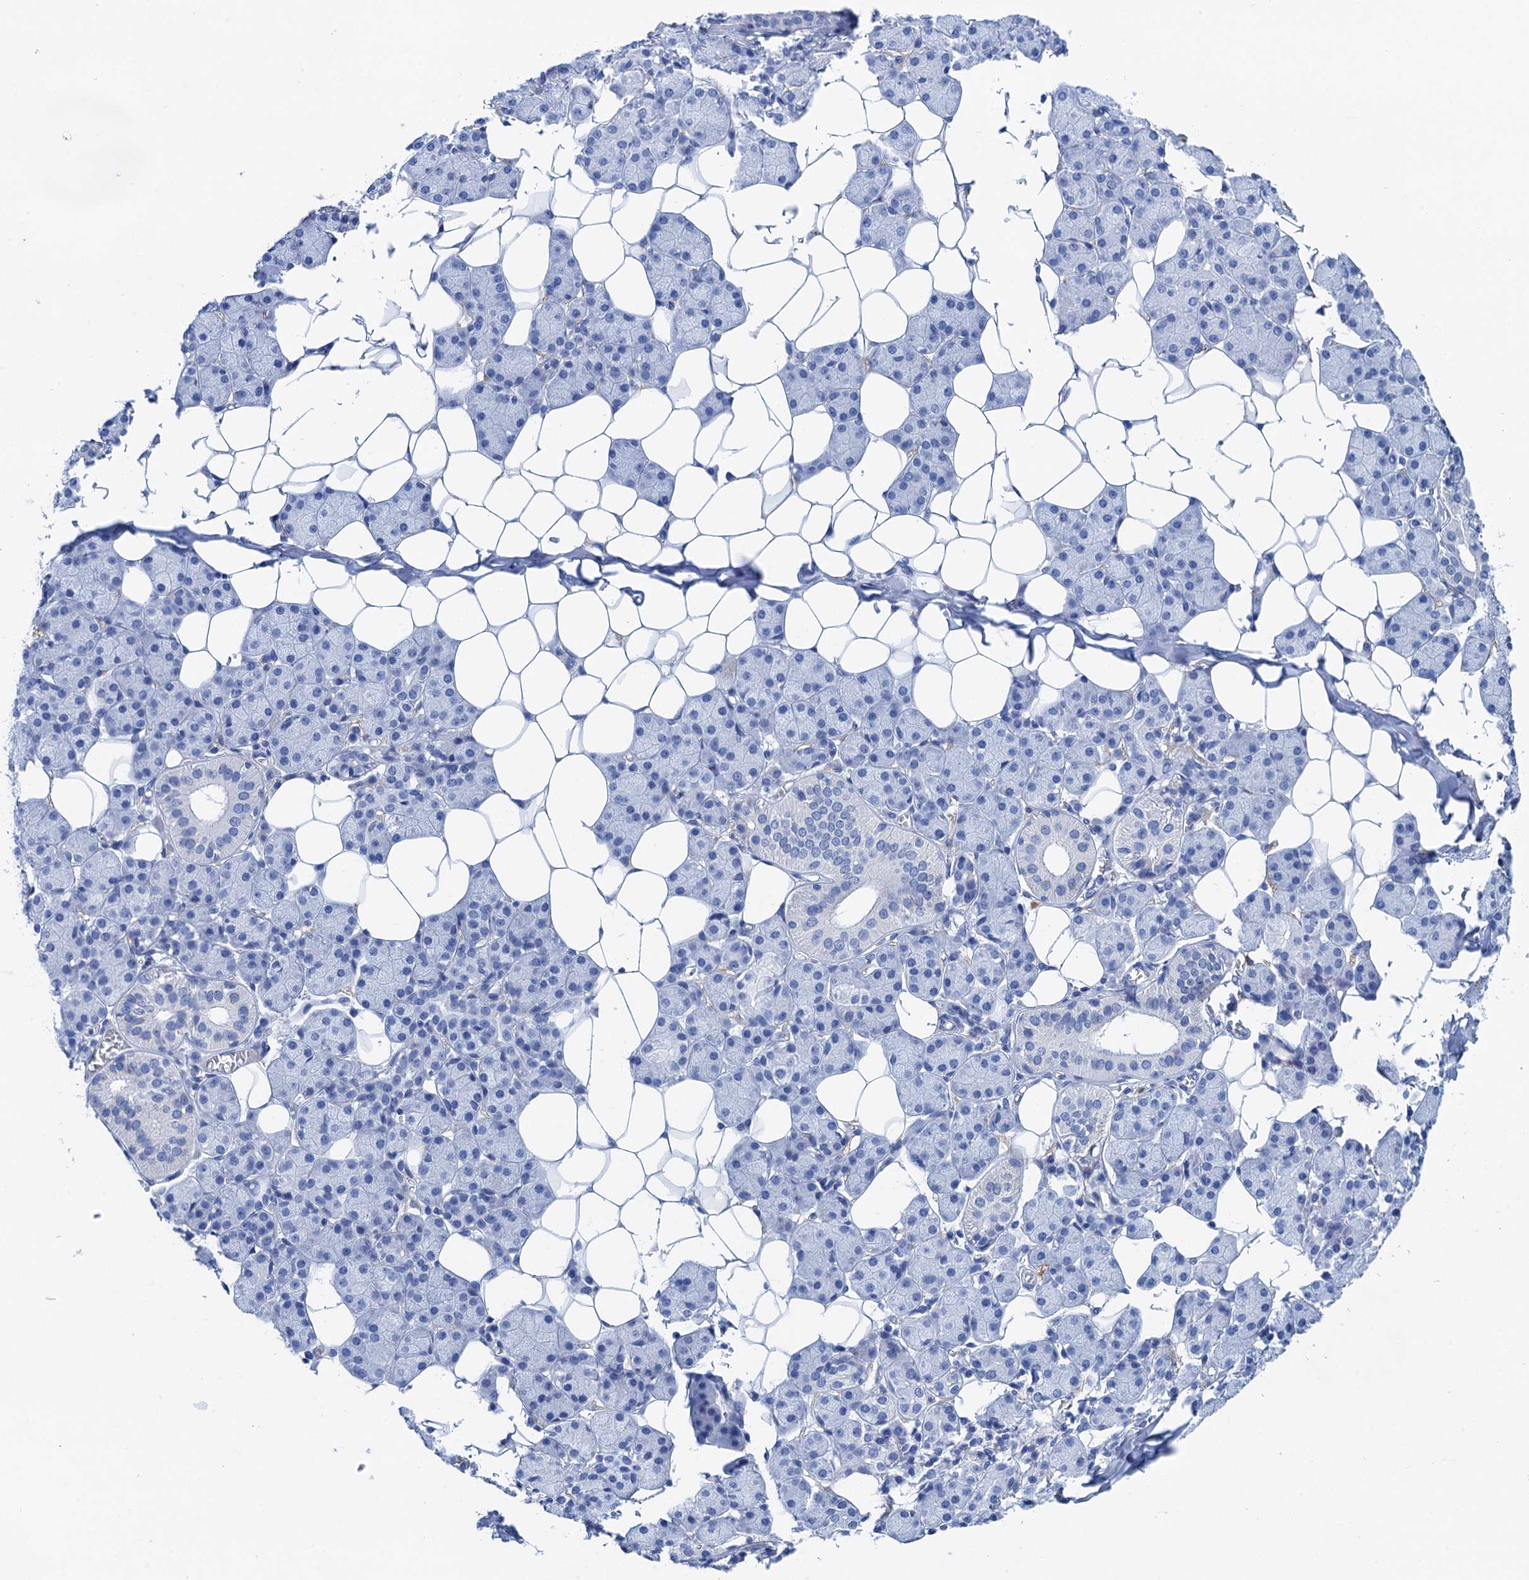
{"staining": {"intensity": "negative", "quantity": "none", "location": "none"}, "tissue": "salivary gland", "cell_type": "Glandular cells", "image_type": "normal", "snomed": [{"axis": "morphology", "description": "Normal tissue, NOS"}, {"axis": "topography", "description": "Salivary gland"}], "caption": "Immunohistochemistry (IHC) of unremarkable salivary gland displays no positivity in glandular cells. (Stains: DAB IHC with hematoxylin counter stain, Microscopy: brightfield microscopy at high magnification).", "gene": "NLRP10", "patient": {"sex": "female", "age": 33}}